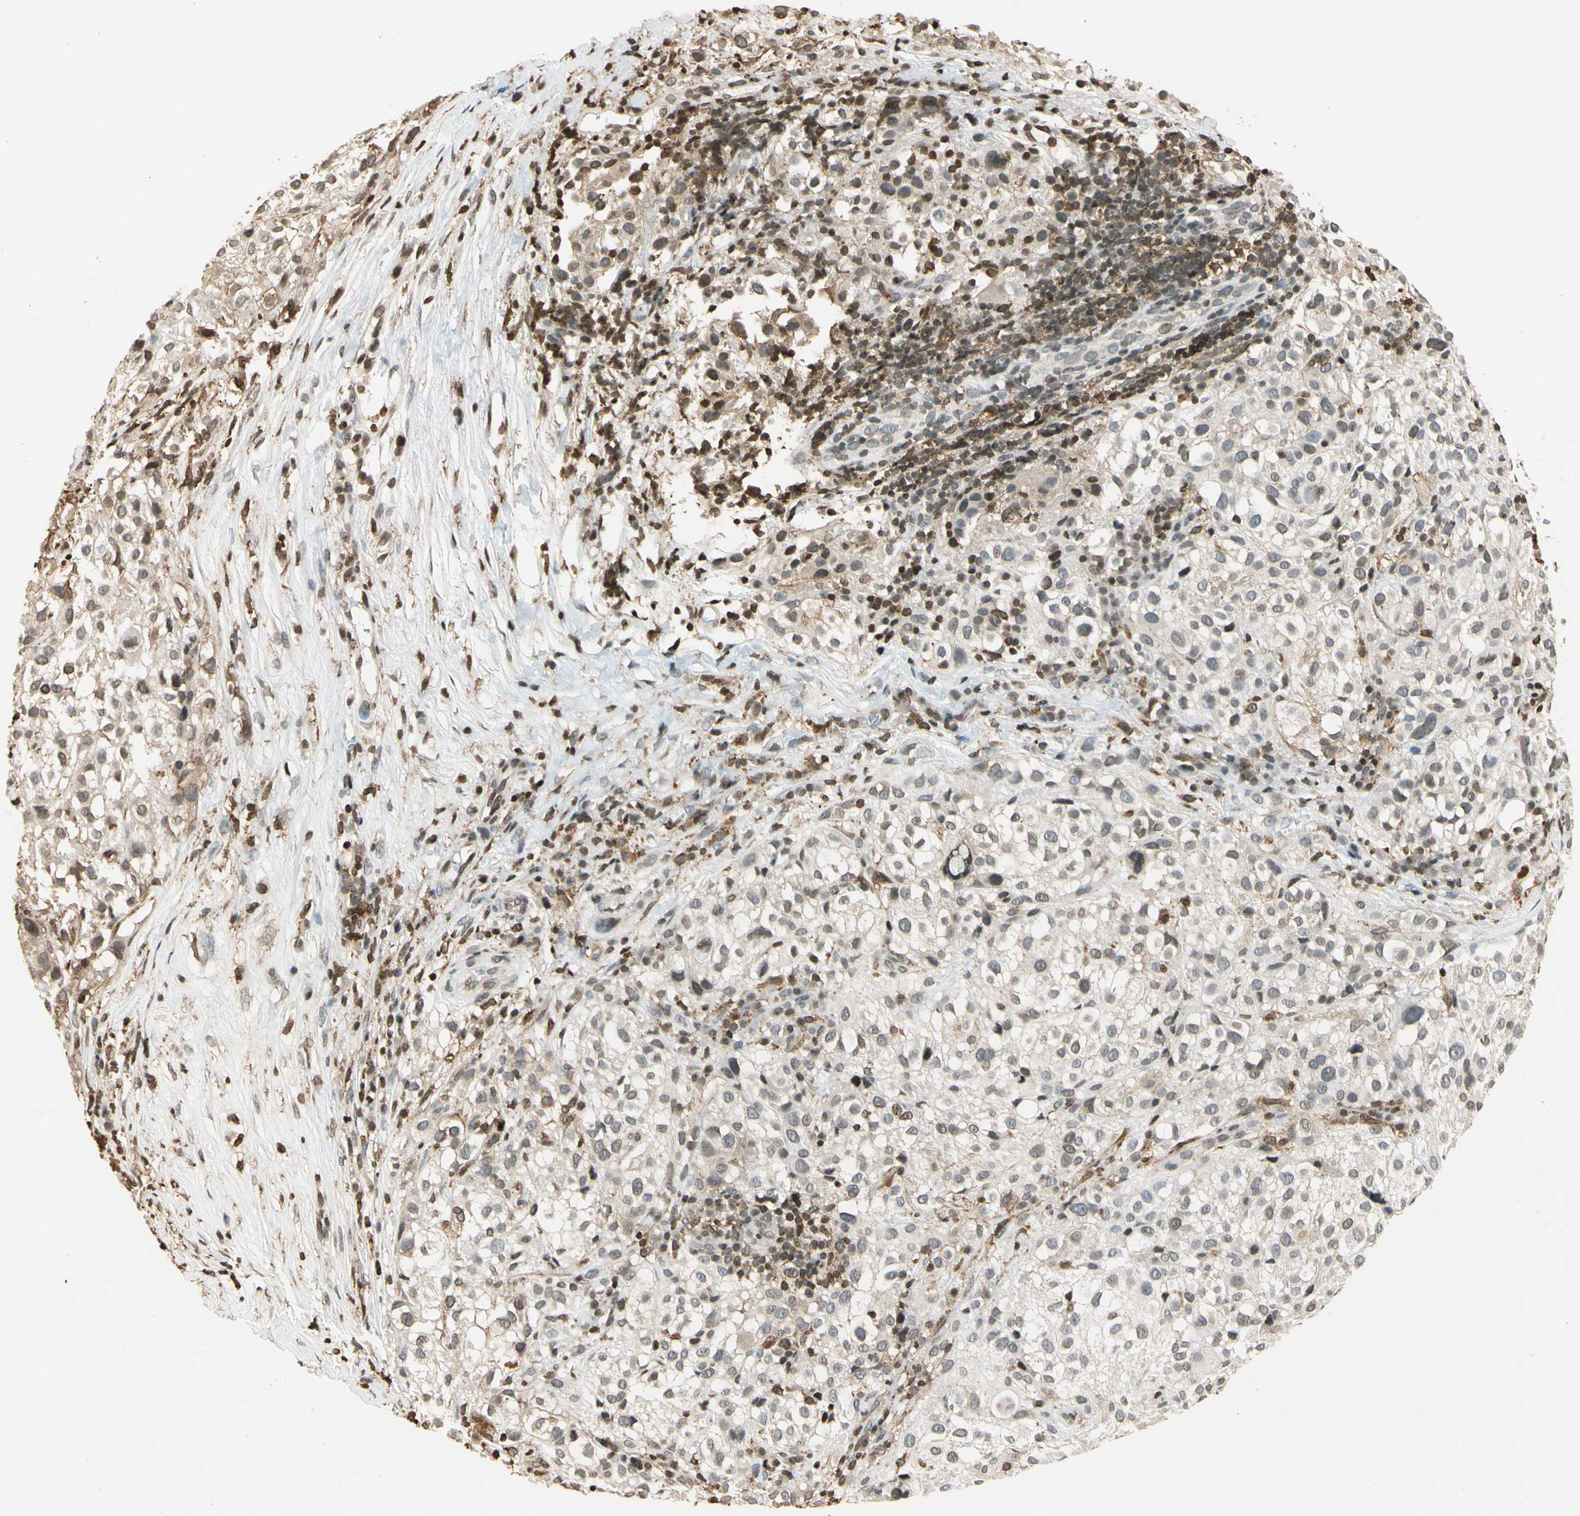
{"staining": {"intensity": "weak", "quantity": "25%-75%", "location": "nuclear"}, "tissue": "melanoma", "cell_type": "Tumor cells", "image_type": "cancer", "snomed": [{"axis": "morphology", "description": "Necrosis, NOS"}, {"axis": "morphology", "description": "Malignant melanoma, NOS"}, {"axis": "topography", "description": "Skin"}], "caption": "Melanoma stained with a brown dye shows weak nuclear positive positivity in approximately 25%-75% of tumor cells.", "gene": "FER", "patient": {"sex": "female", "age": 87}}